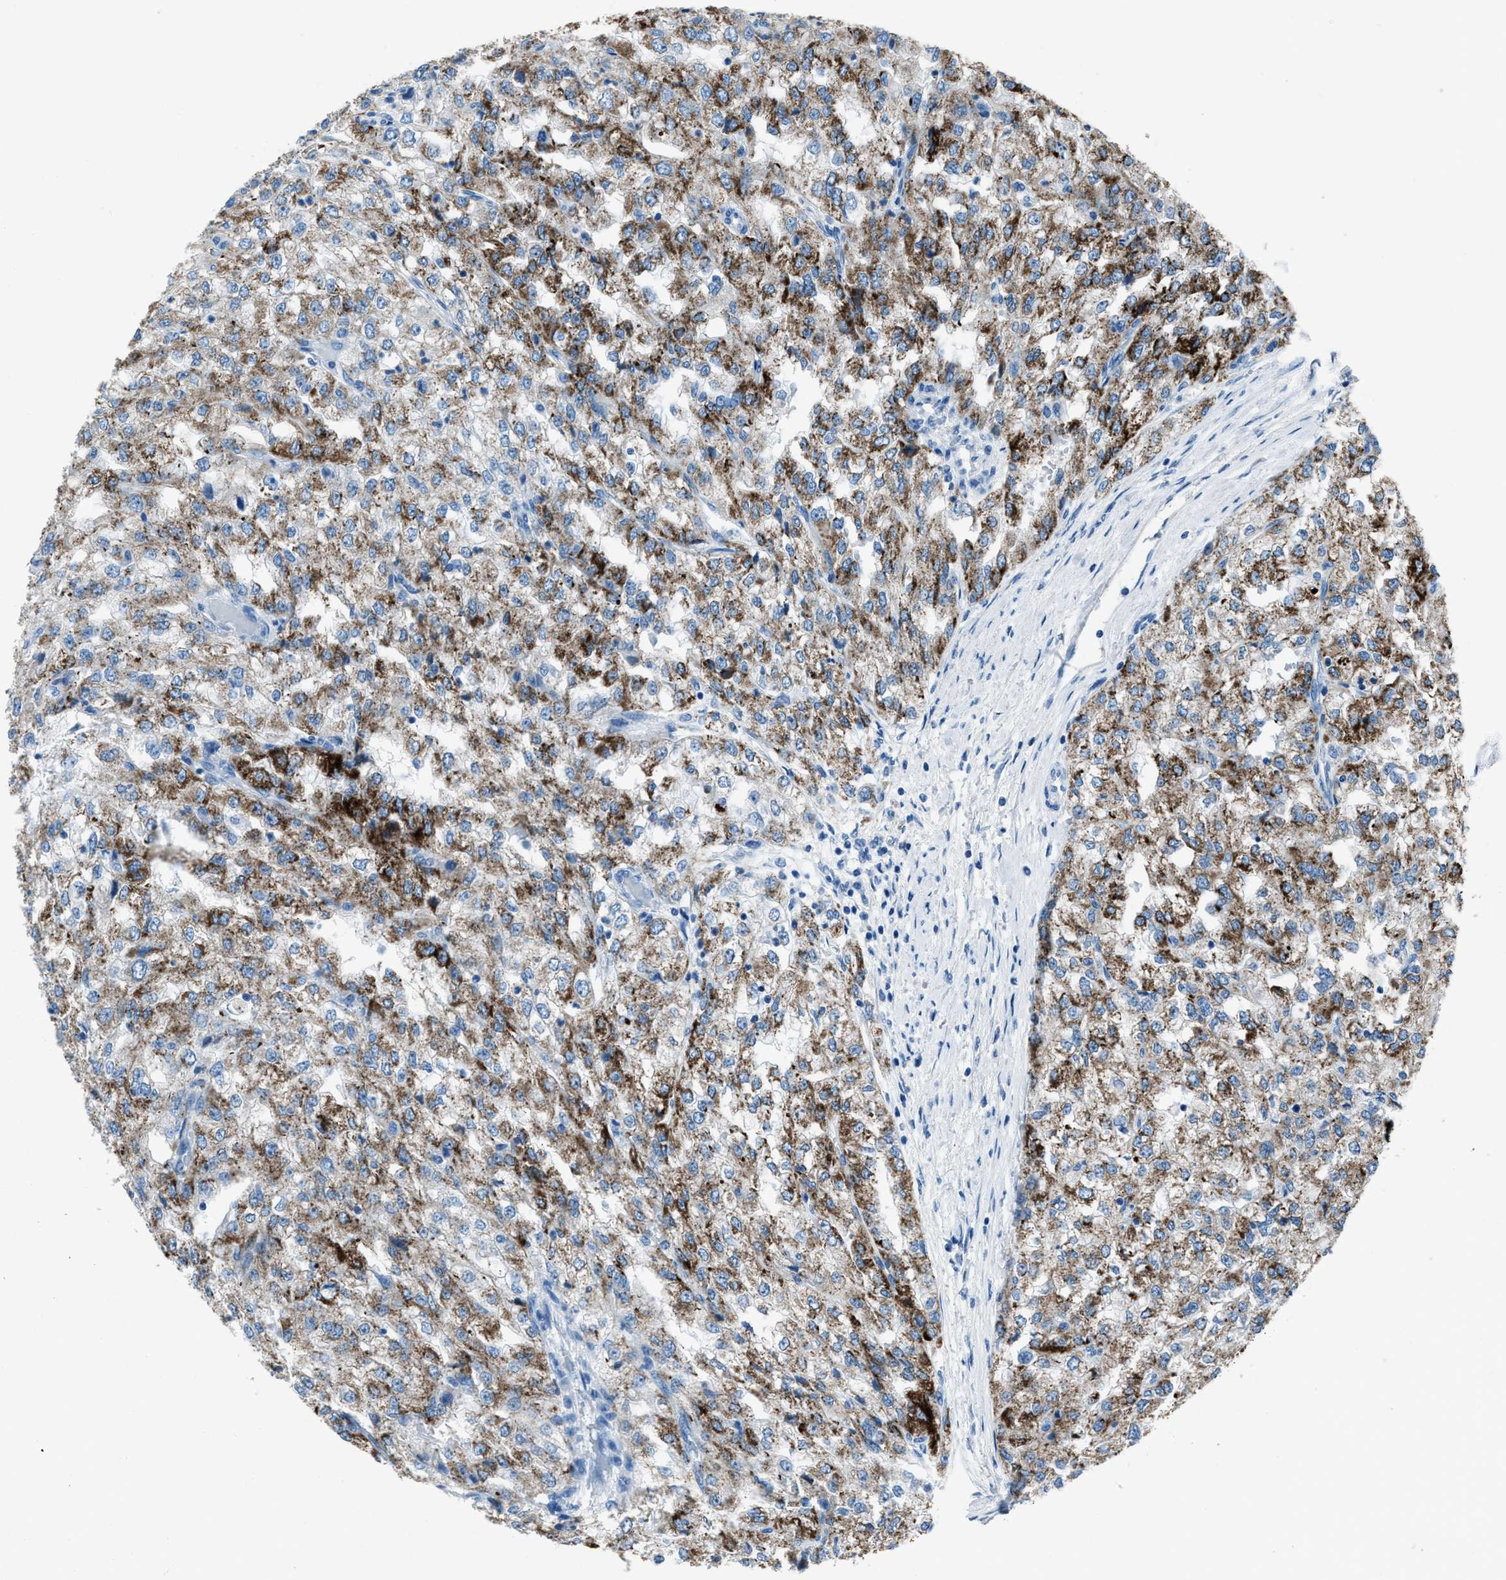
{"staining": {"intensity": "moderate", "quantity": ">75%", "location": "cytoplasmic/membranous"}, "tissue": "renal cancer", "cell_type": "Tumor cells", "image_type": "cancer", "snomed": [{"axis": "morphology", "description": "Adenocarcinoma, NOS"}, {"axis": "topography", "description": "Kidney"}], "caption": "Immunohistochemistry micrograph of human adenocarcinoma (renal) stained for a protein (brown), which displays medium levels of moderate cytoplasmic/membranous staining in about >75% of tumor cells.", "gene": "AMACR", "patient": {"sex": "female", "age": 54}}